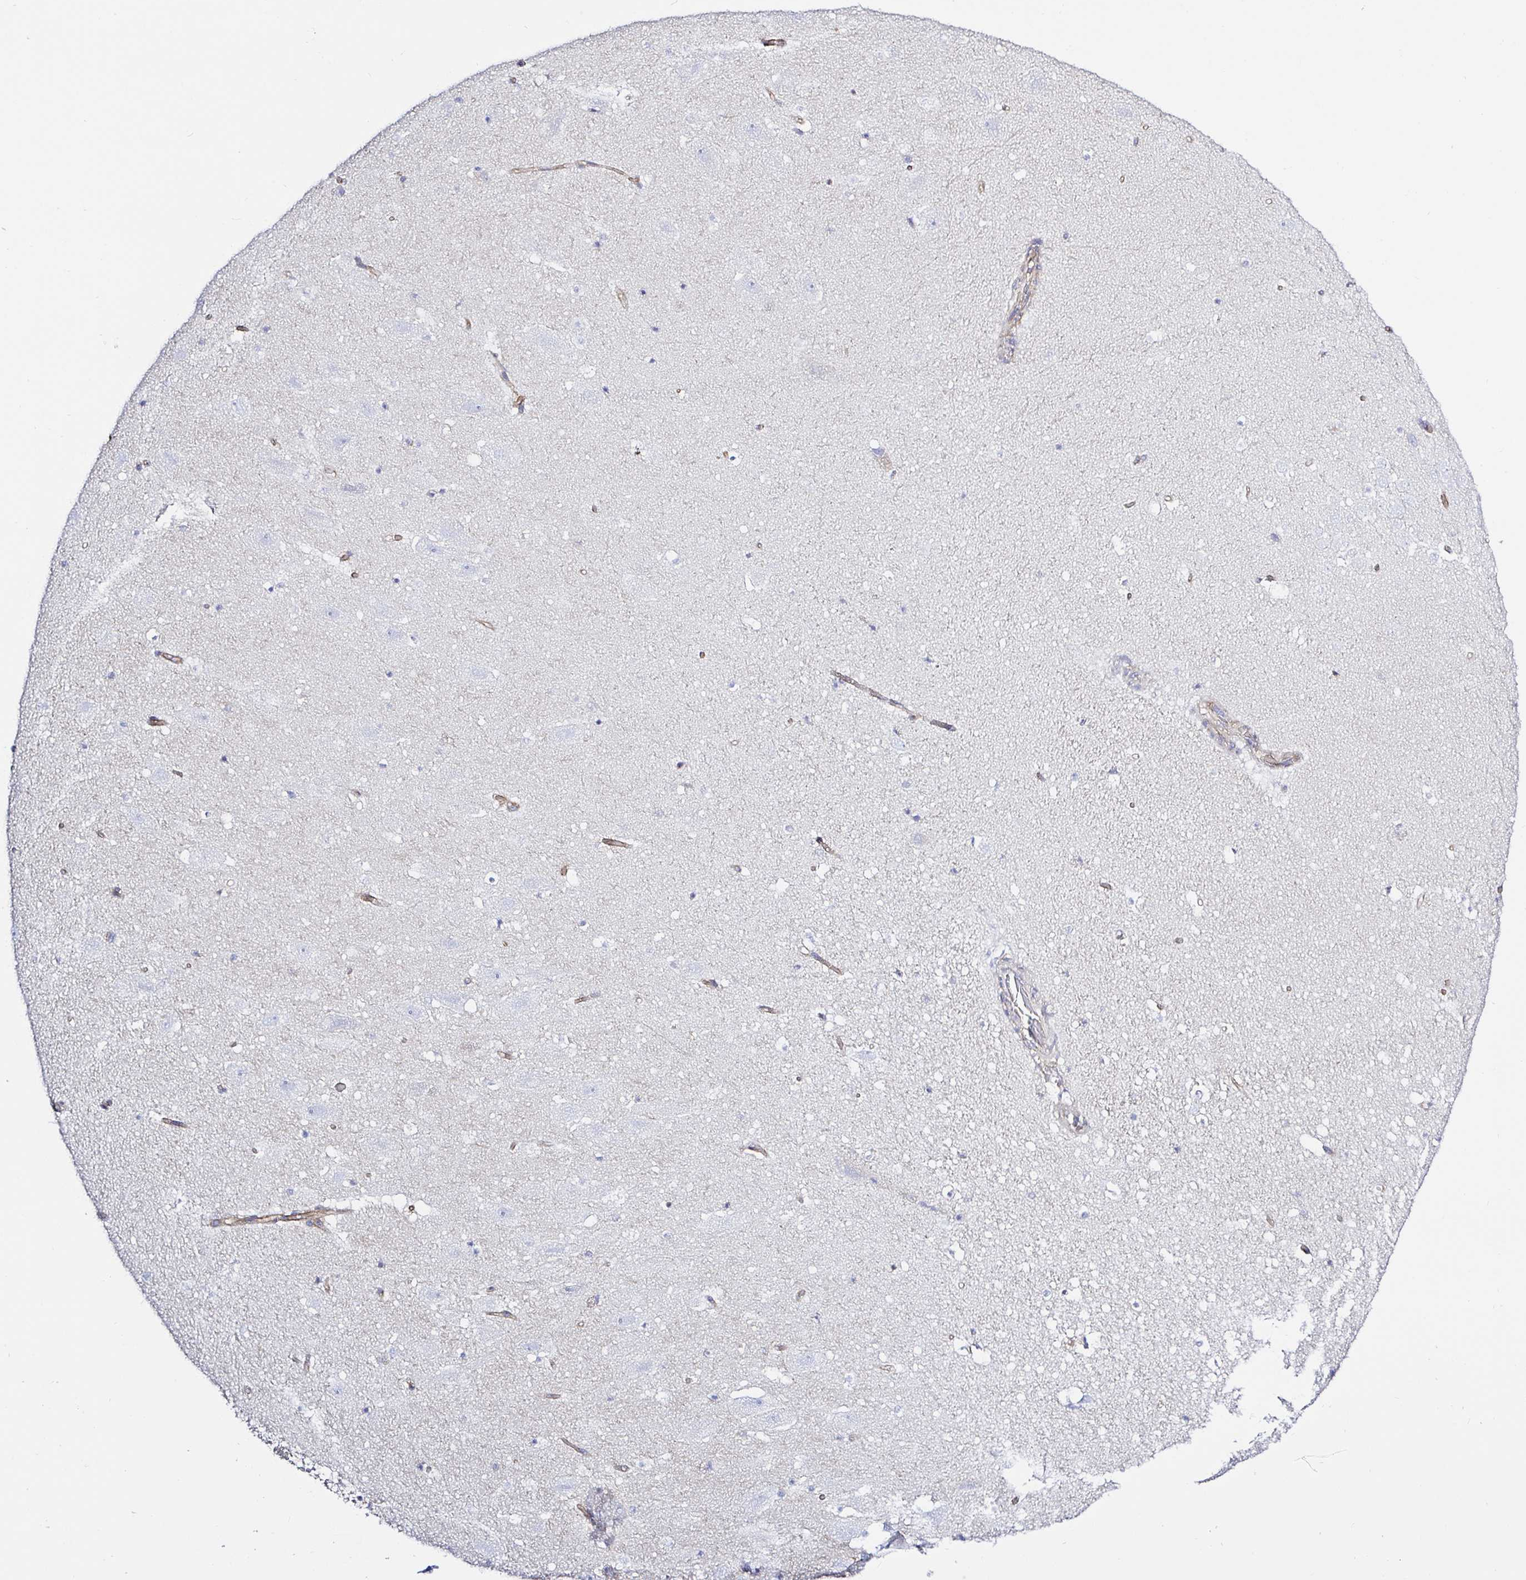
{"staining": {"intensity": "negative", "quantity": "none", "location": "none"}, "tissue": "hippocampus", "cell_type": "Glial cells", "image_type": "normal", "snomed": [{"axis": "morphology", "description": "Normal tissue, NOS"}, {"axis": "topography", "description": "Hippocampus"}], "caption": "Glial cells show no significant protein positivity in normal hippocampus. (DAB immunohistochemistry (IHC) visualized using brightfield microscopy, high magnification).", "gene": "ARL4D", "patient": {"sex": "female", "age": 42}}